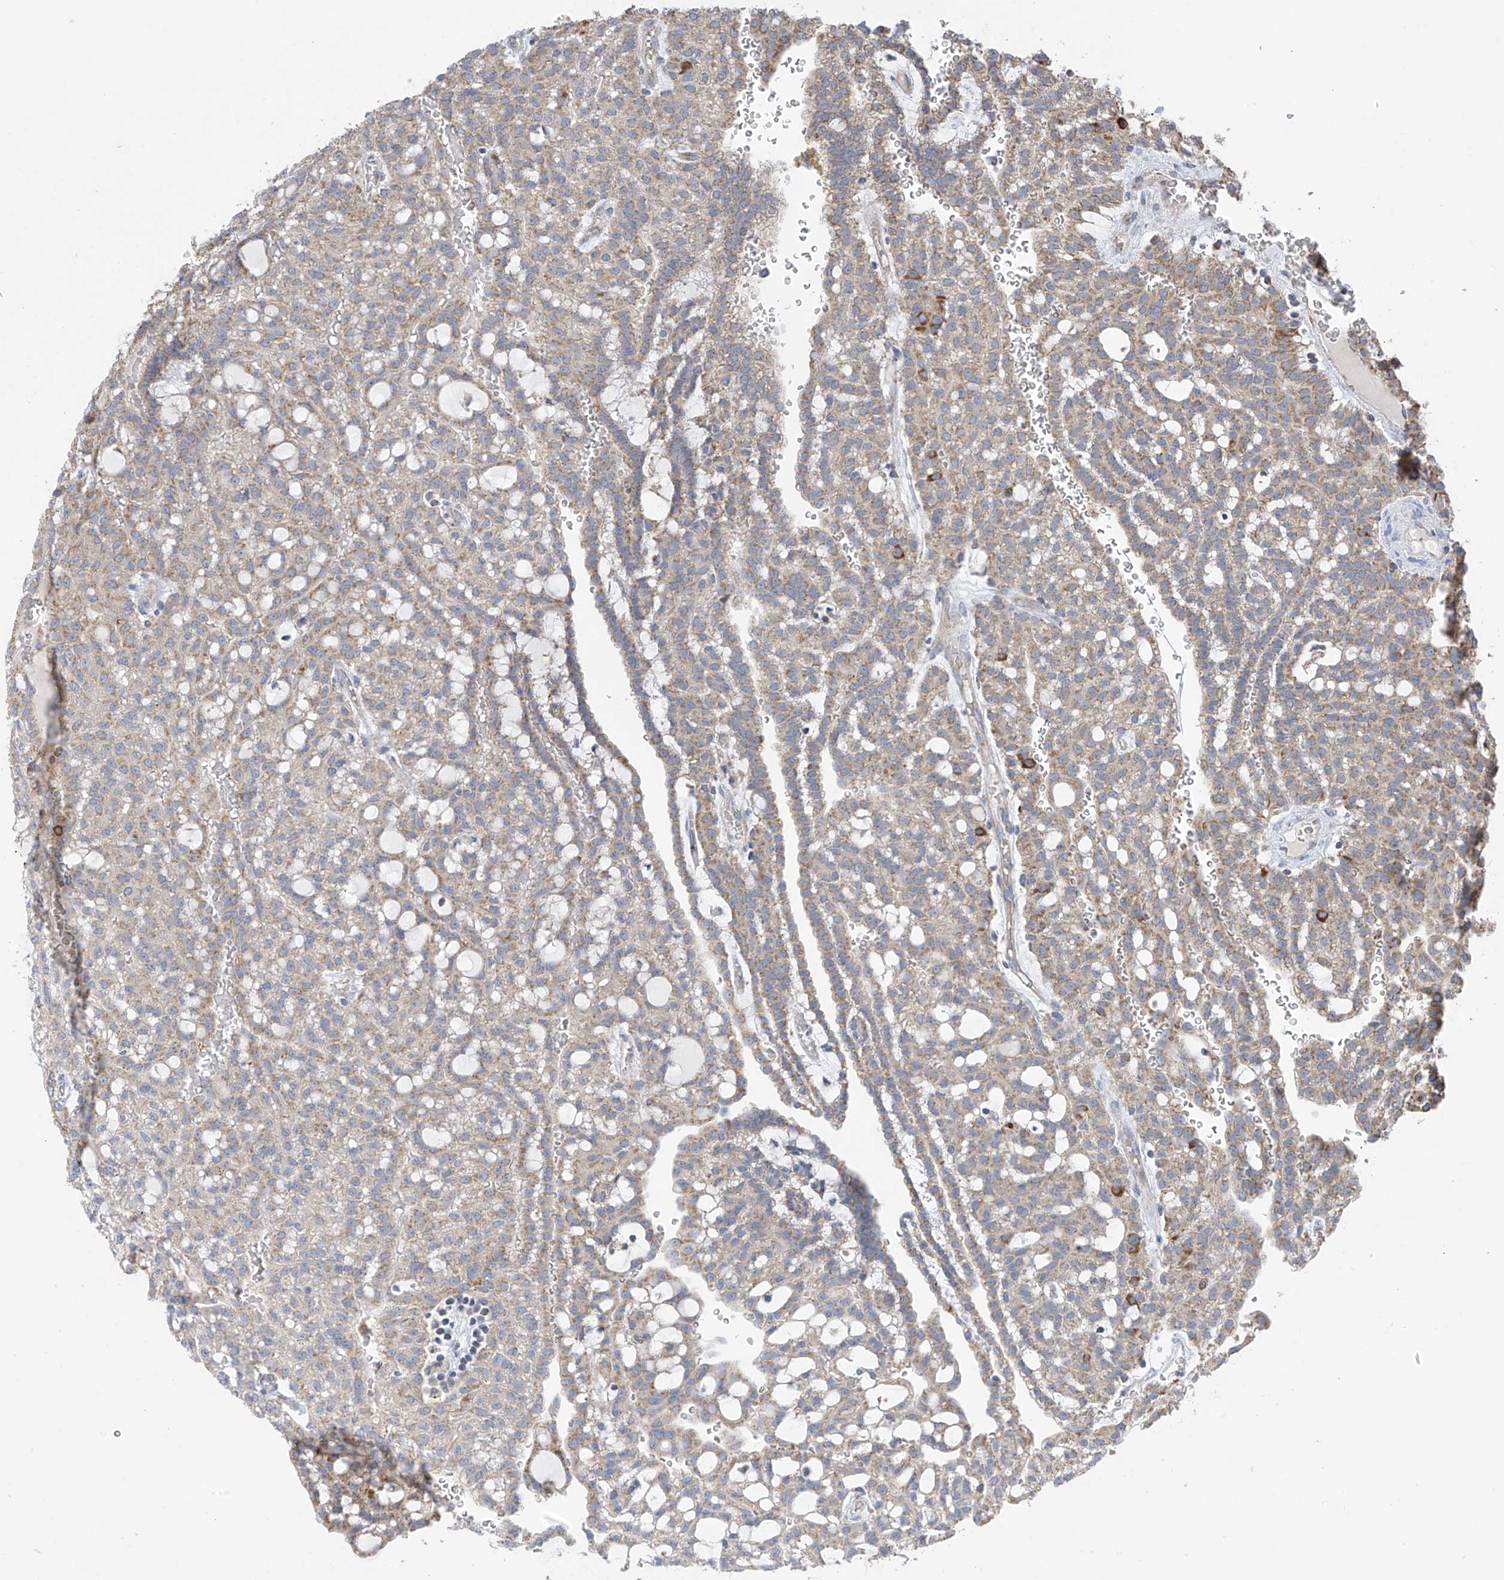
{"staining": {"intensity": "moderate", "quantity": "25%-75%", "location": "cytoplasmic/membranous"}, "tissue": "renal cancer", "cell_type": "Tumor cells", "image_type": "cancer", "snomed": [{"axis": "morphology", "description": "Adenocarcinoma, NOS"}, {"axis": "topography", "description": "Kidney"}], "caption": "A brown stain shows moderate cytoplasmic/membranous expression of a protein in renal cancer (adenocarcinoma) tumor cells.", "gene": "PNPT1", "patient": {"sex": "male", "age": 63}}